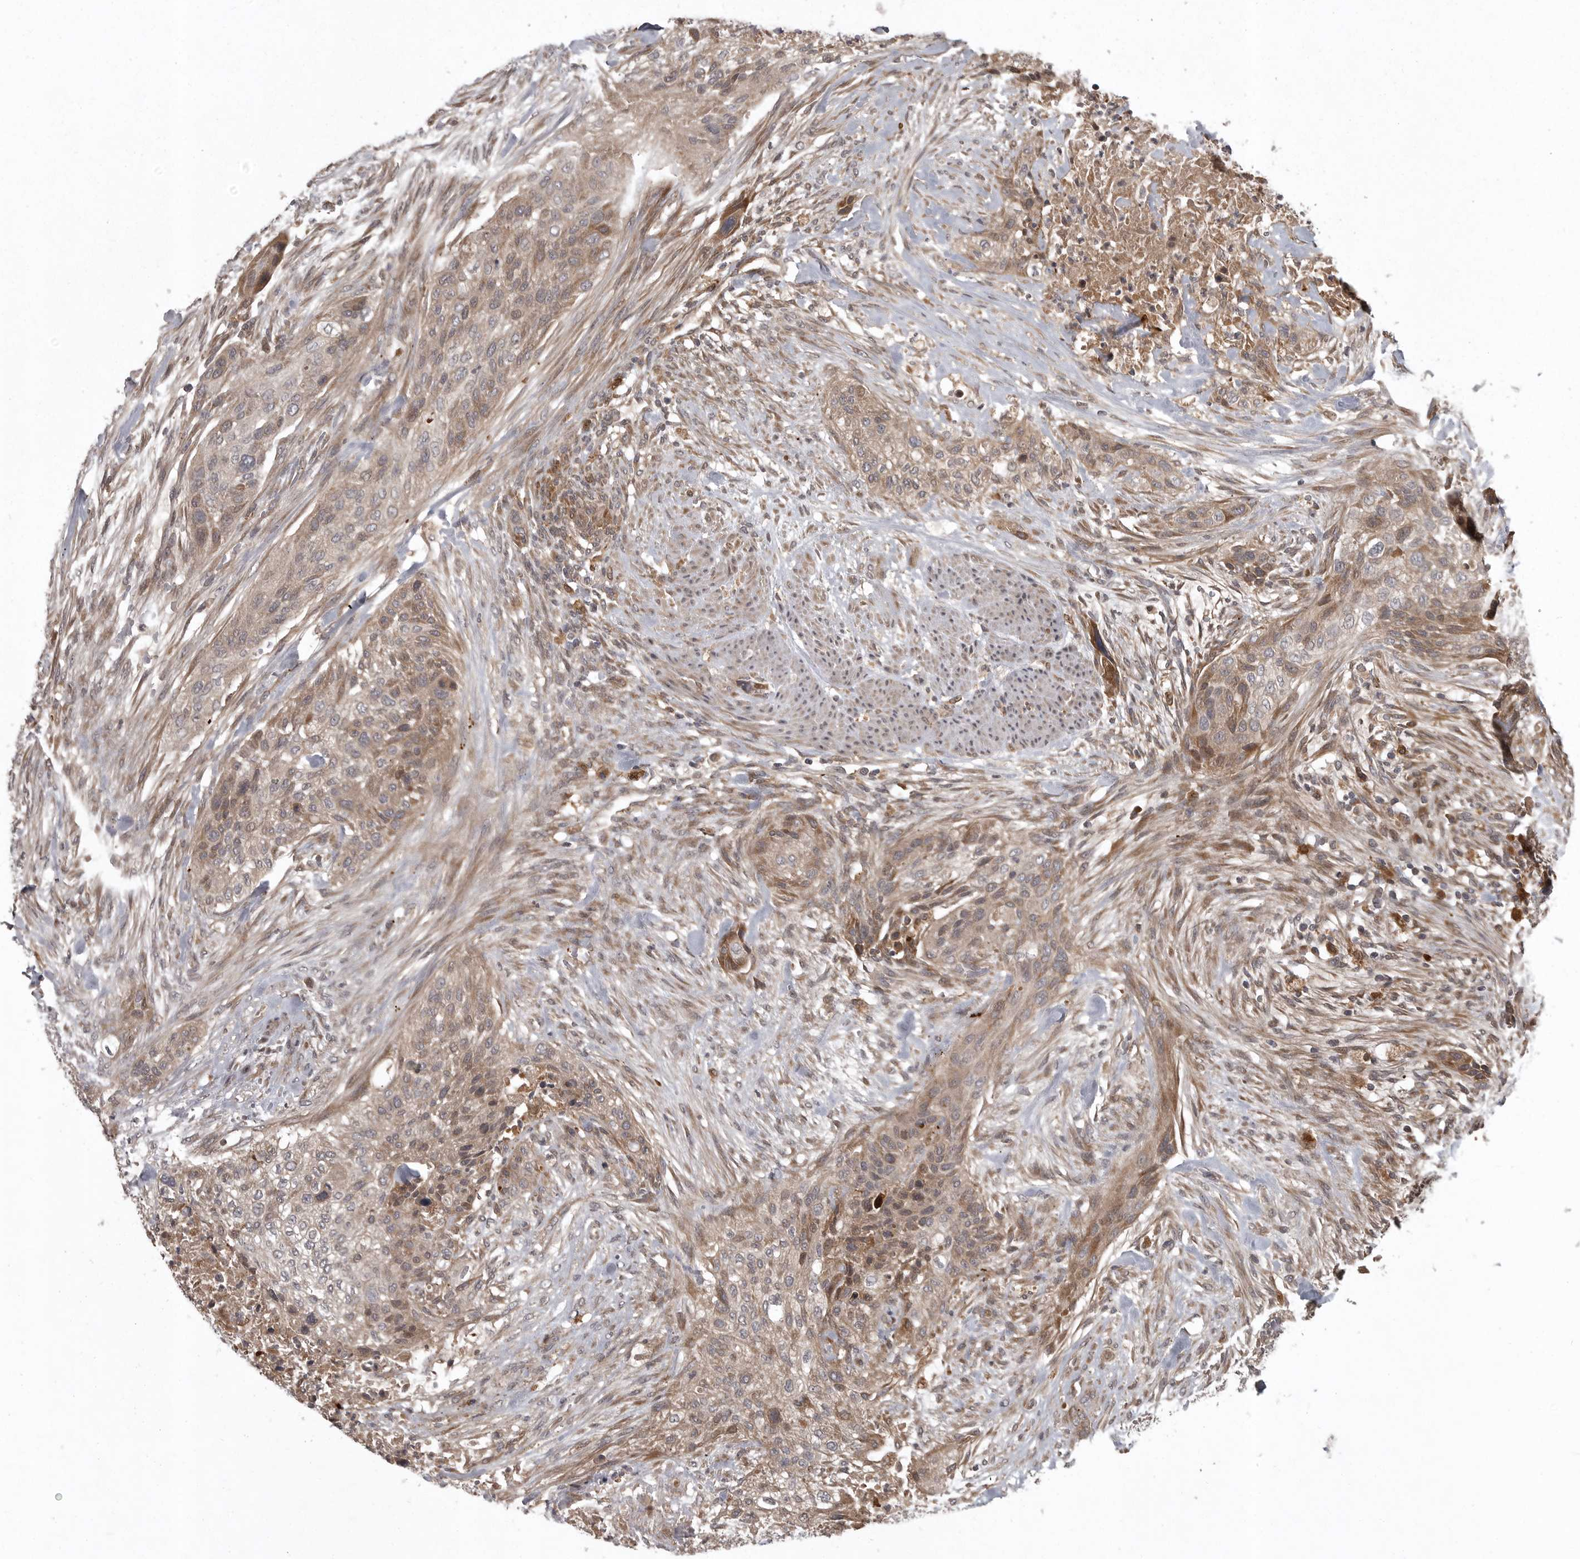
{"staining": {"intensity": "moderate", "quantity": ">75%", "location": "cytoplasmic/membranous"}, "tissue": "urothelial cancer", "cell_type": "Tumor cells", "image_type": "cancer", "snomed": [{"axis": "morphology", "description": "Urothelial carcinoma, High grade"}, {"axis": "topography", "description": "Urinary bladder"}], "caption": "Immunohistochemical staining of urothelial cancer demonstrates medium levels of moderate cytoplasmic/membranous protein positivity in approximately >75% of tumor cells. Using DAB (3,3'-diaminobenzidine) (brown) and hematoxylin (blue) stains, captured at high magnification using brightfield microscopy.", "gene": "GPR31", "patient": {"sex": "male", "age": 35}}